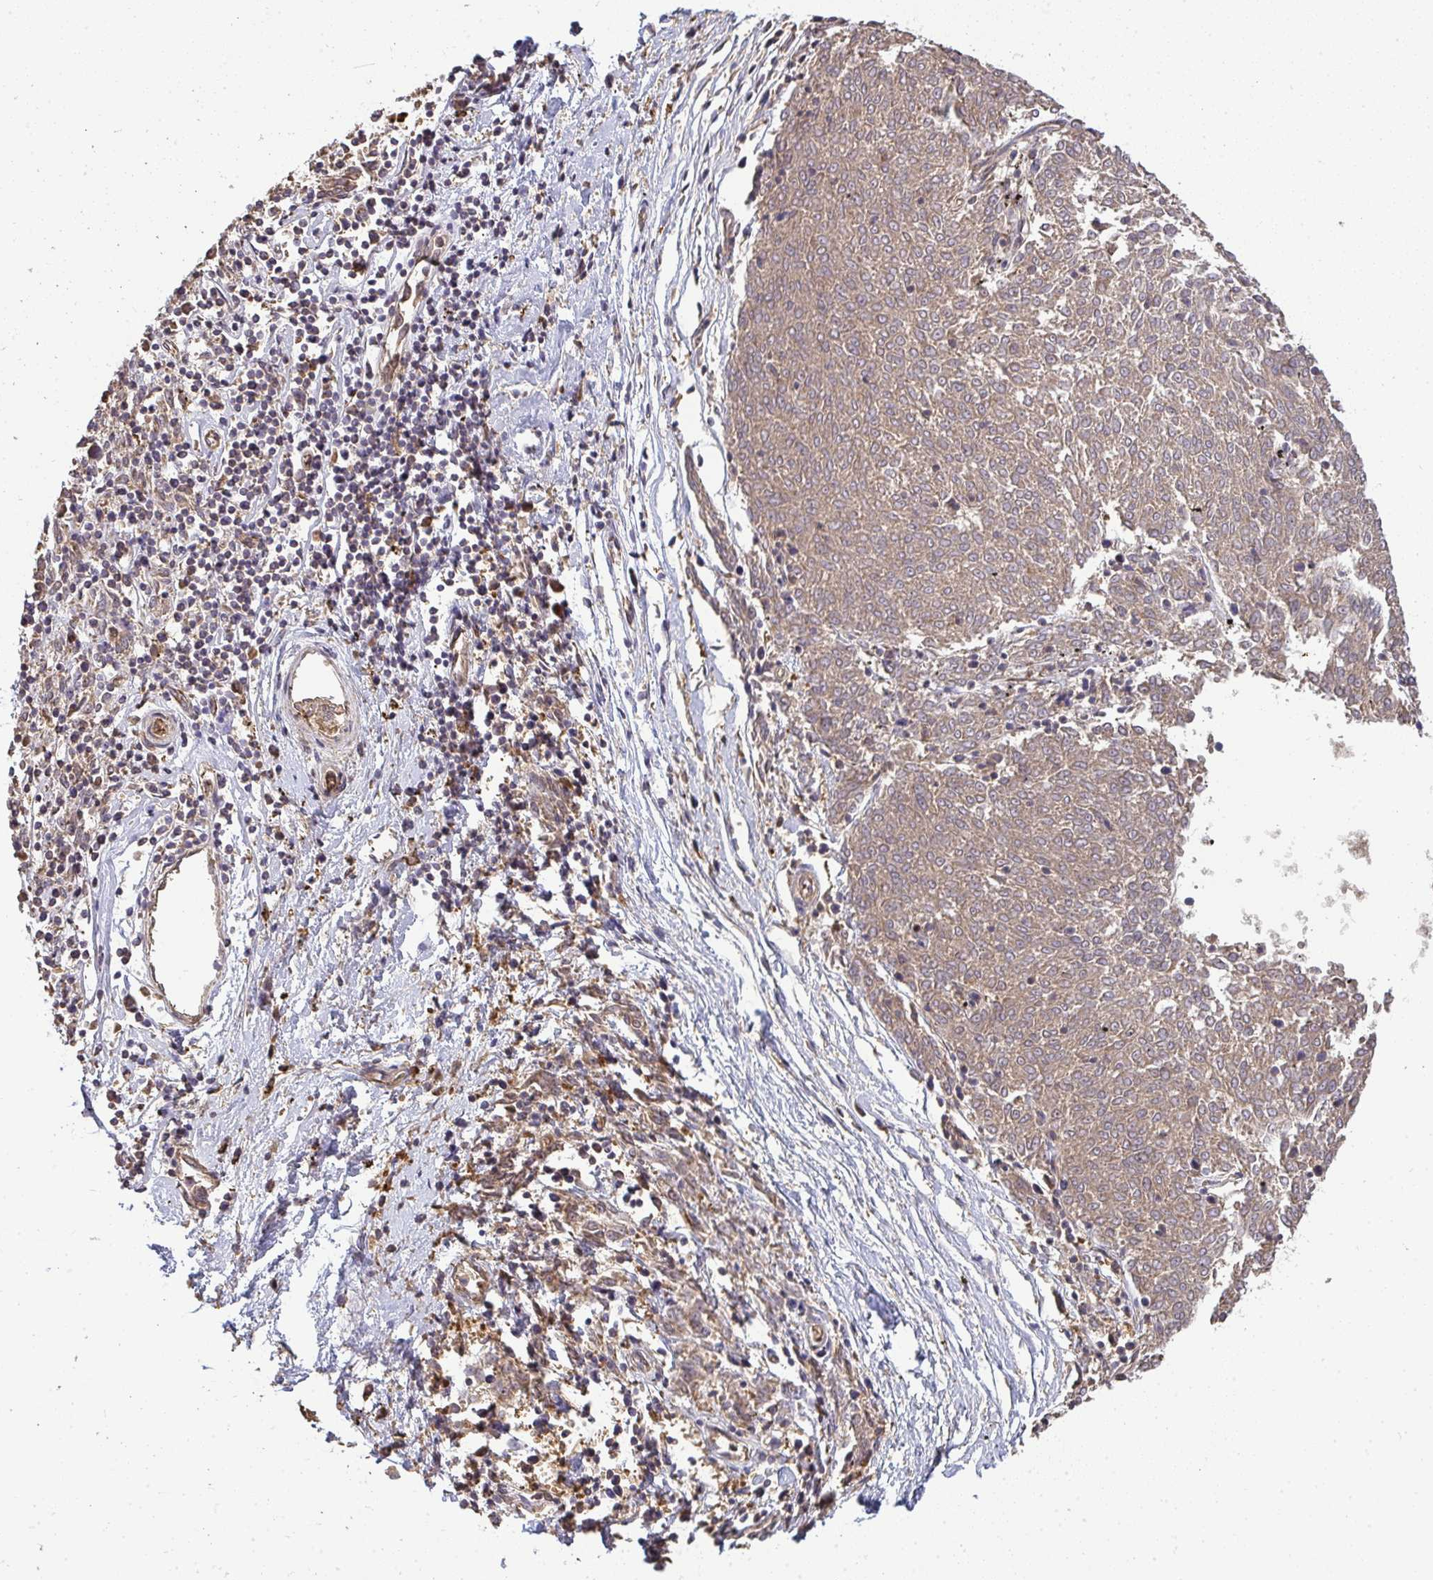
{"staining": {"intensity": "weak", "quantity": ">75%", "location": "cytoplasmic/membranous"}, "tissue": "melanoma", "cell_type": "Tumor cells", "image_type": "cancer", "snomed": [{"axis": "morphology", "description": "Malignant melanoma, NOS"}, {"axis": "topography", "description": "Skin"}], "caption": "Malignant melanoma stained with DAB immunohistochemistry (IHC) reveals low levels of weak cytoplasmic/membranous expression in about >75% of tumor cells.", "gene": "B4GALT6", "patient": {"sex": "female", "age": 72}}